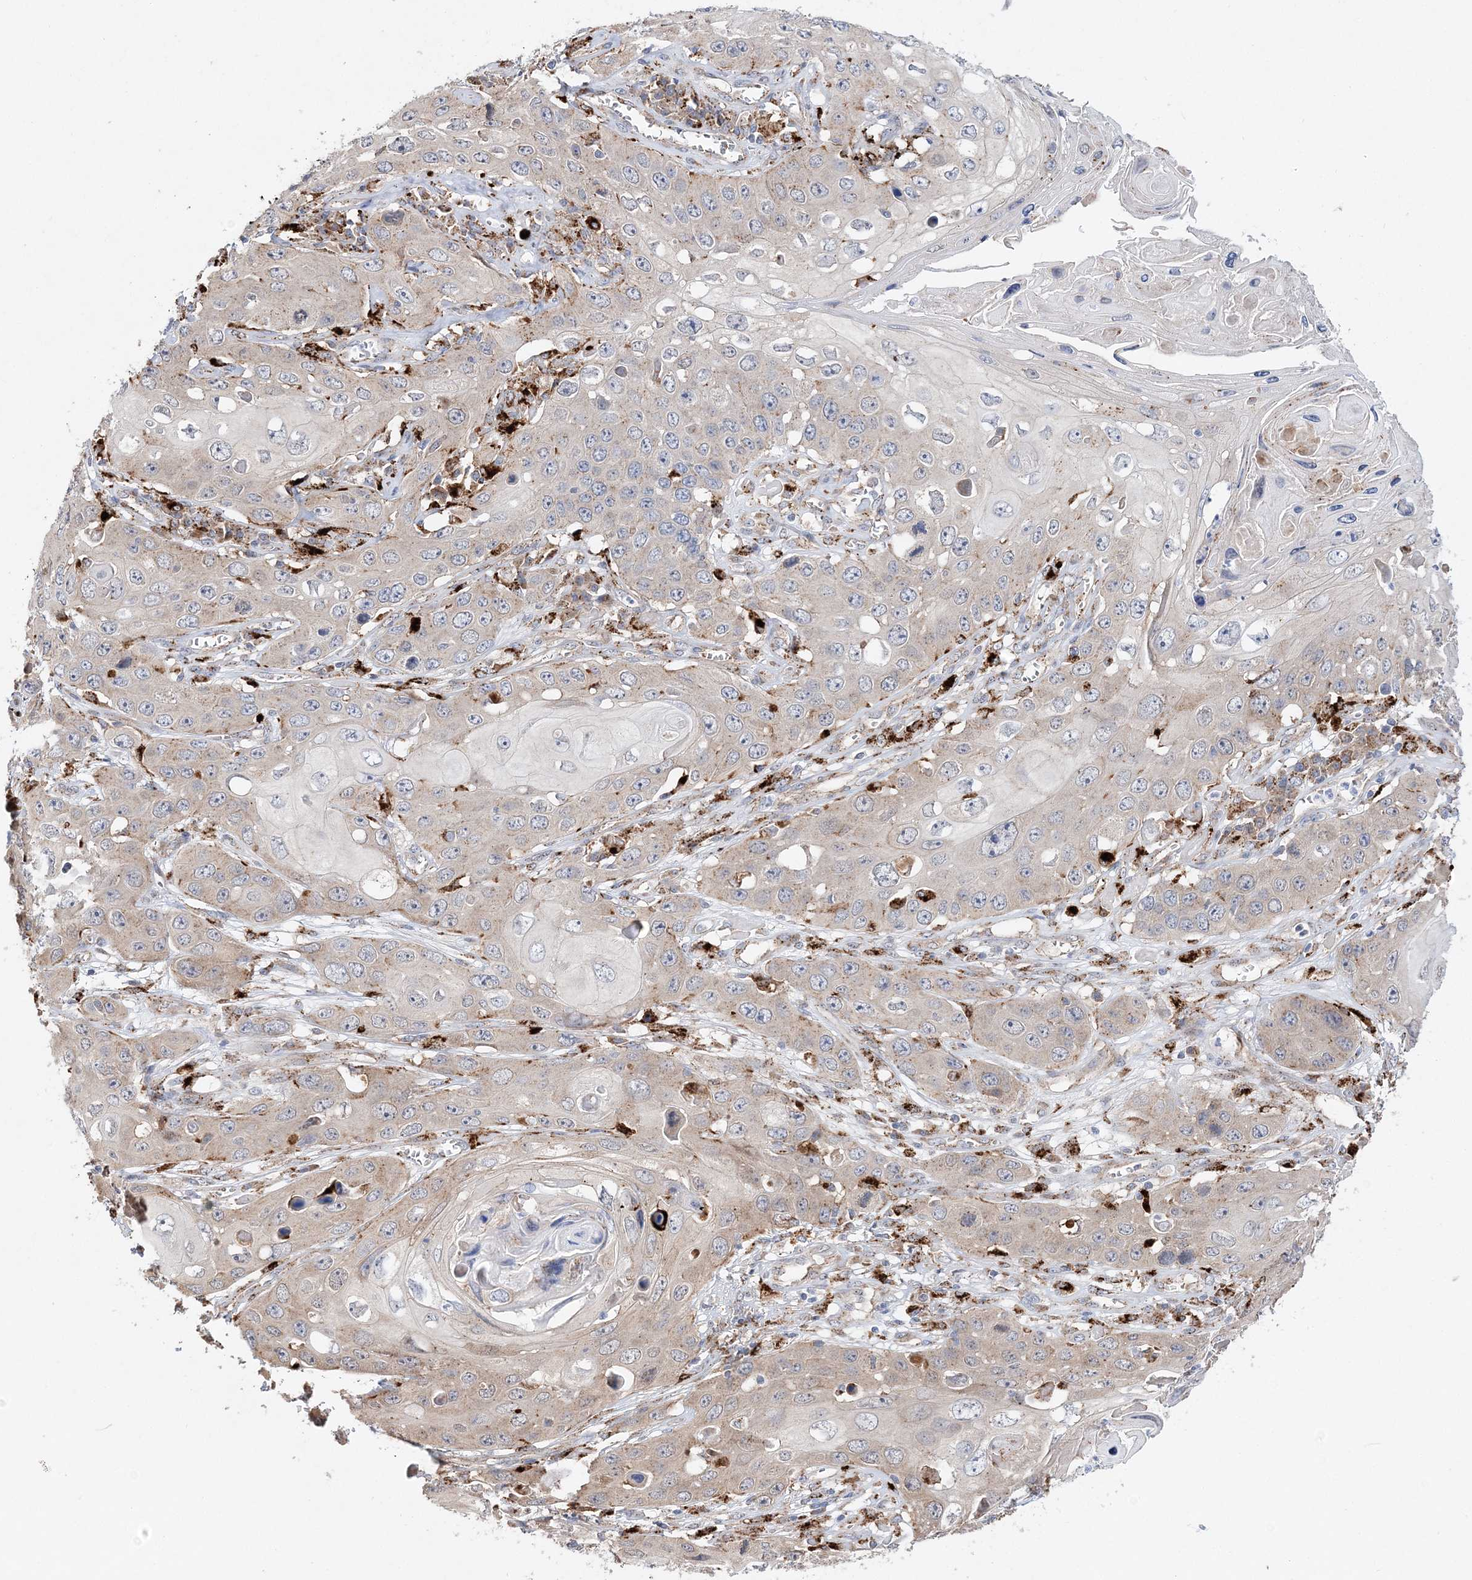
{"staining": {"intensity": "weak", "quantity": "25%-75%", "location": "cytoplasmic/membranous"}, "tissue": "skin cancer", "cell_type": "Tumor cells", "image_type": "cancer", "snomed": [{"axis": "morphology", "description": "Squamous cell carcinoma, NOS"}, {"axis": "topography", "description": "Skin"}], "caption": "IHC (DAB) staining of skin cancer displays weak cytoplasmic/membranous protein positivity in about 25%-75% of tumor cells.", "gene": "C3orf38", "patient": {"sex": "male", "age": 55}}